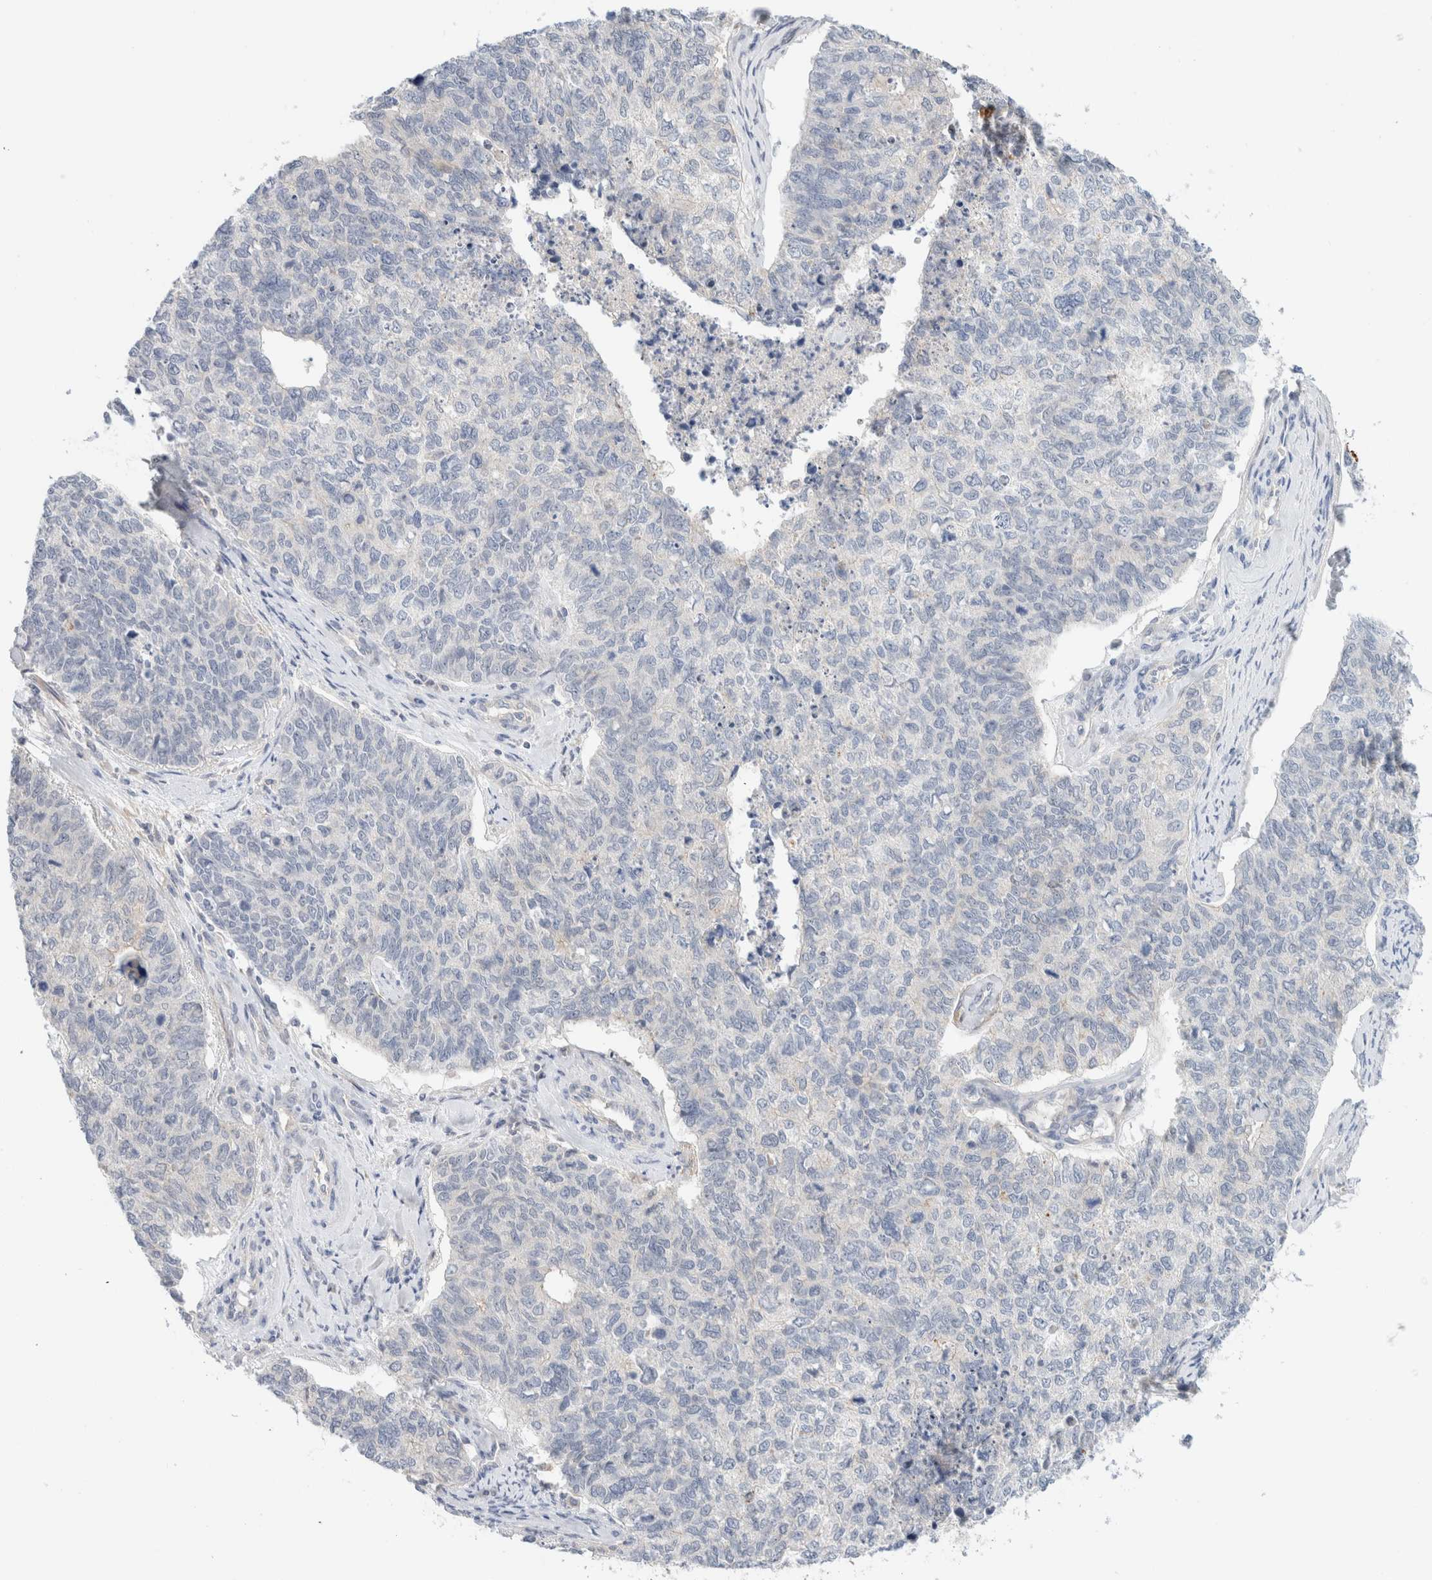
{"staining": {"intensity": "negative", "quantity": "none", "location": "none"}, "tissue": "cervical cancer", "cell_type": "Tumor cells", "image_type": "cancer", "snomed": [{"axis": "morphology", "description": "Squamous cell carcinoma, NOS"}, {"axis": "topography", "description": "Cervix"}], "caption": "A histopathology image of cervical cancer (squamous cell carcinoma) stained for a protein exhibits no brown staining in tumor cells.", "gene": "SDR16C5", "patient": {"sex": "female", "age": 63}}